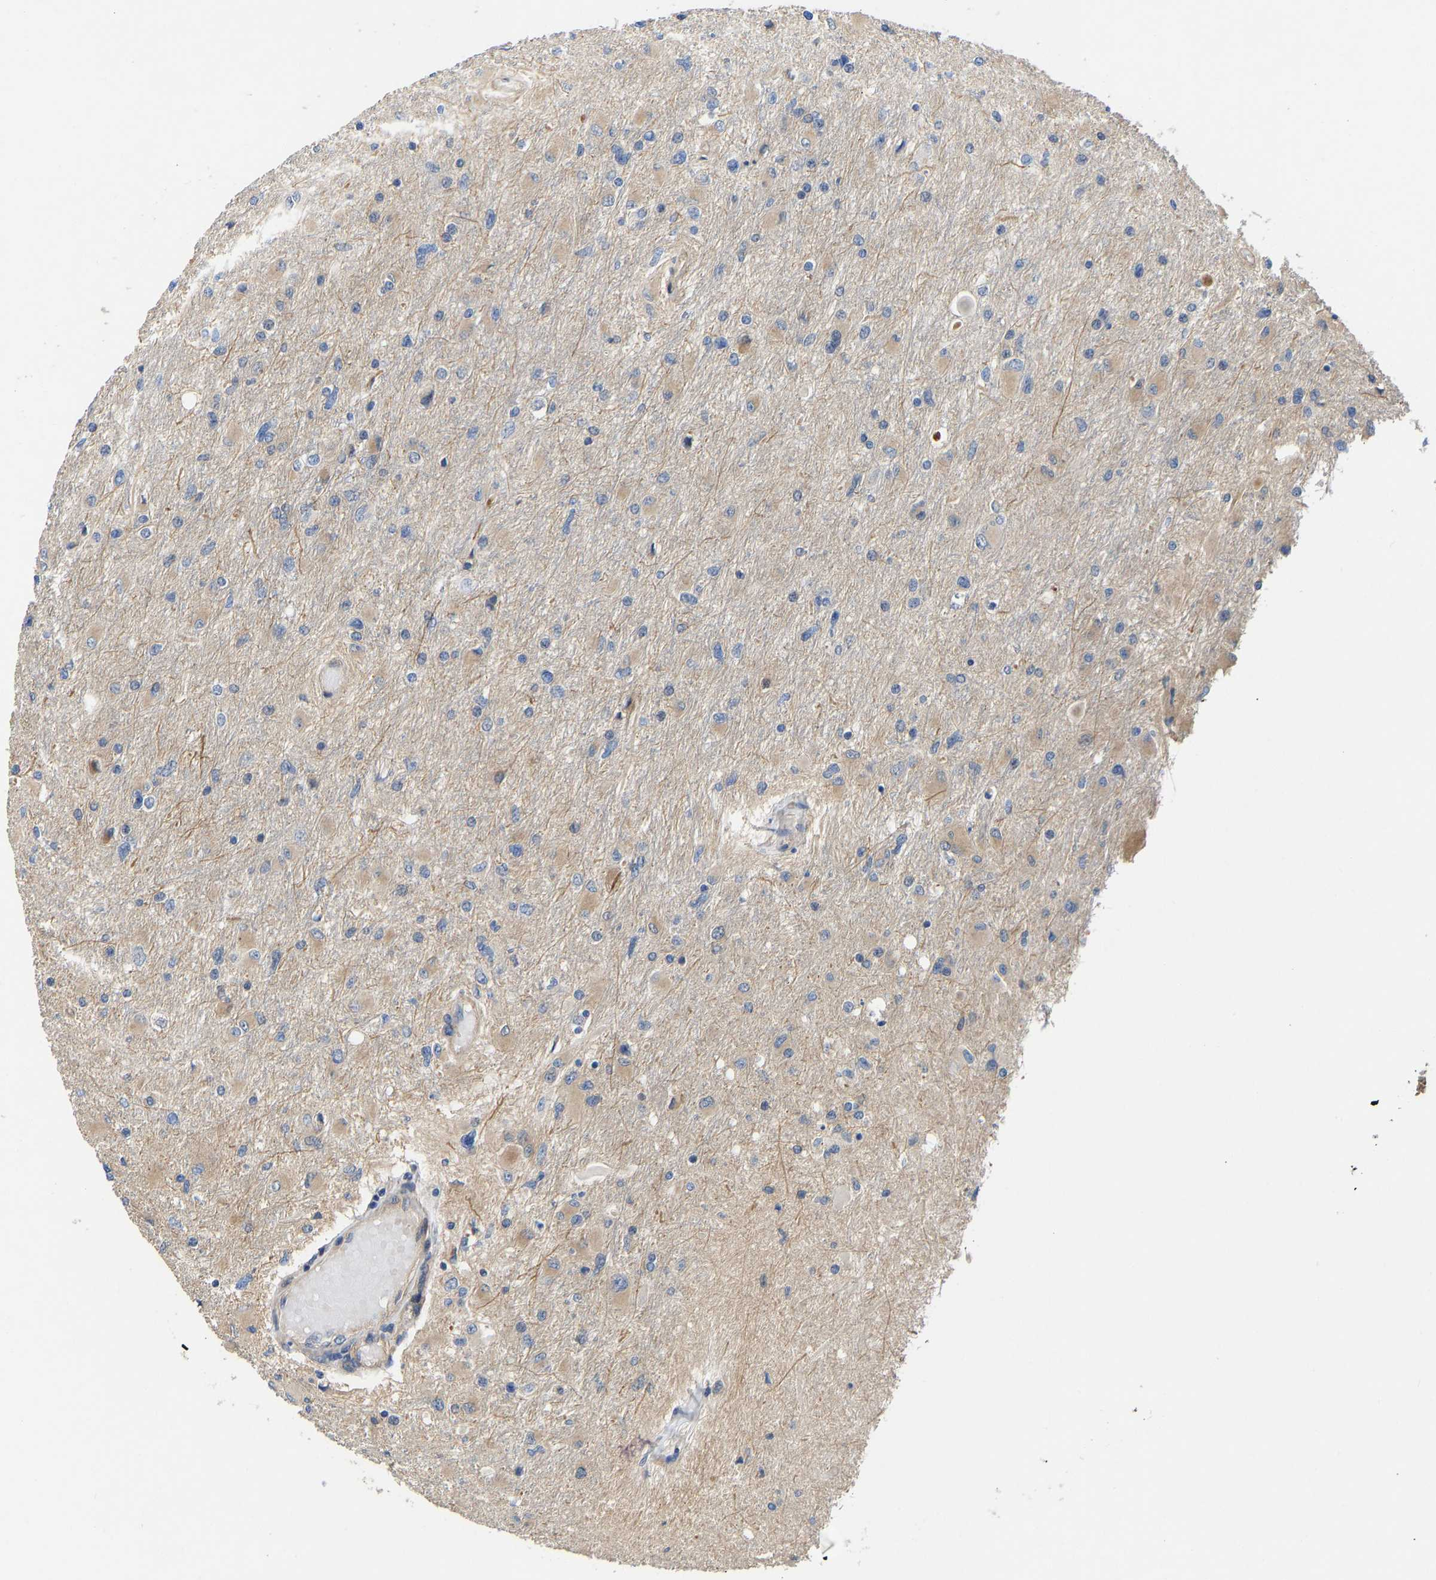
{"staining": {"intensity": "moderate", "quantity": "<25%", "location": "cytoplasmic/membranous"}, "tissue": "glioma", "cell_type": "Tumor cells", "image_type": "cancer", "snomed": [{"axis": "morphology", "description": "Glioma, malignant, High grade"}, {"axis": "topography", "description": "Cerebral cortex"}], "caption": "Brown immunohistochemical staining in human malignant high-grade glioma reveals moderate cytoplasmic/membranous expression in approximately <25% of tumor cells. (DAB (3,3'-diaminobenzidine) = brown stain, brightfield microscopy at high magnification).", "gene": "ELMO2", "patient": {"sex": "female", "age": 36}}